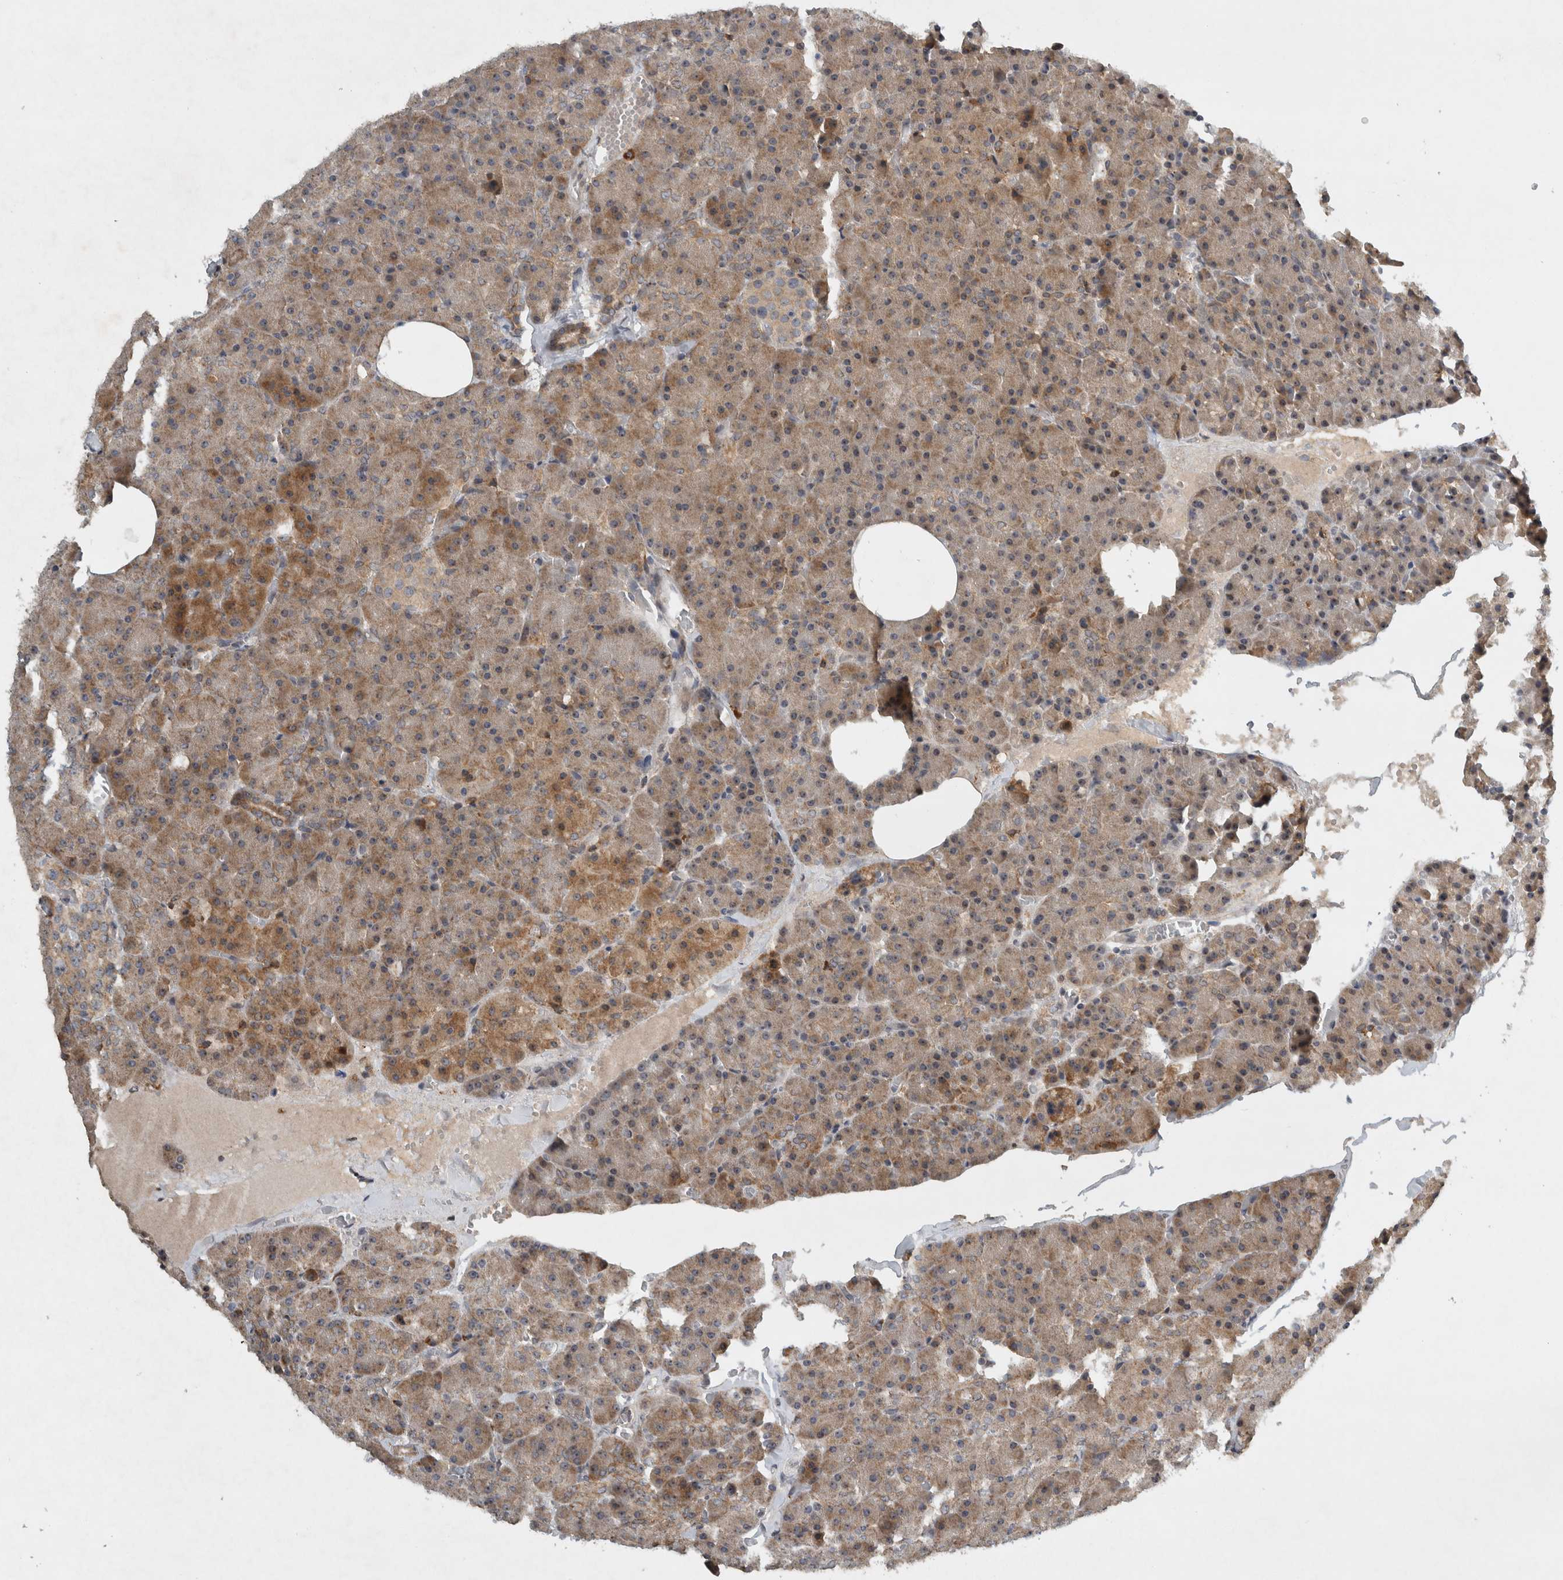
{"staining": {"intensity": "moderate", "quantity": ">75%", "location": "cytoplasmic/membranous,nuclear"}, "tissue": "pancreas", "cell_type": "Exocrine glandular cells", "image_type": "normal", "snomed": [{"axis": "morphology", "description": "Normal tissue, NOS"}, {"axis": "morphology", "description": "Carcinoid, malignant, NOS"}, {"axis": "topography", "description": "Pancreas"}], "caption": "Immunohistochemical staining of normal pancreas shows medium levels of moderate cytoplasmic/membranous,nuclear staining in approximately >75% of exocrine glandular cells.", "gene": "GPR137B", "patient": {"sex": "female", "age": 35}}